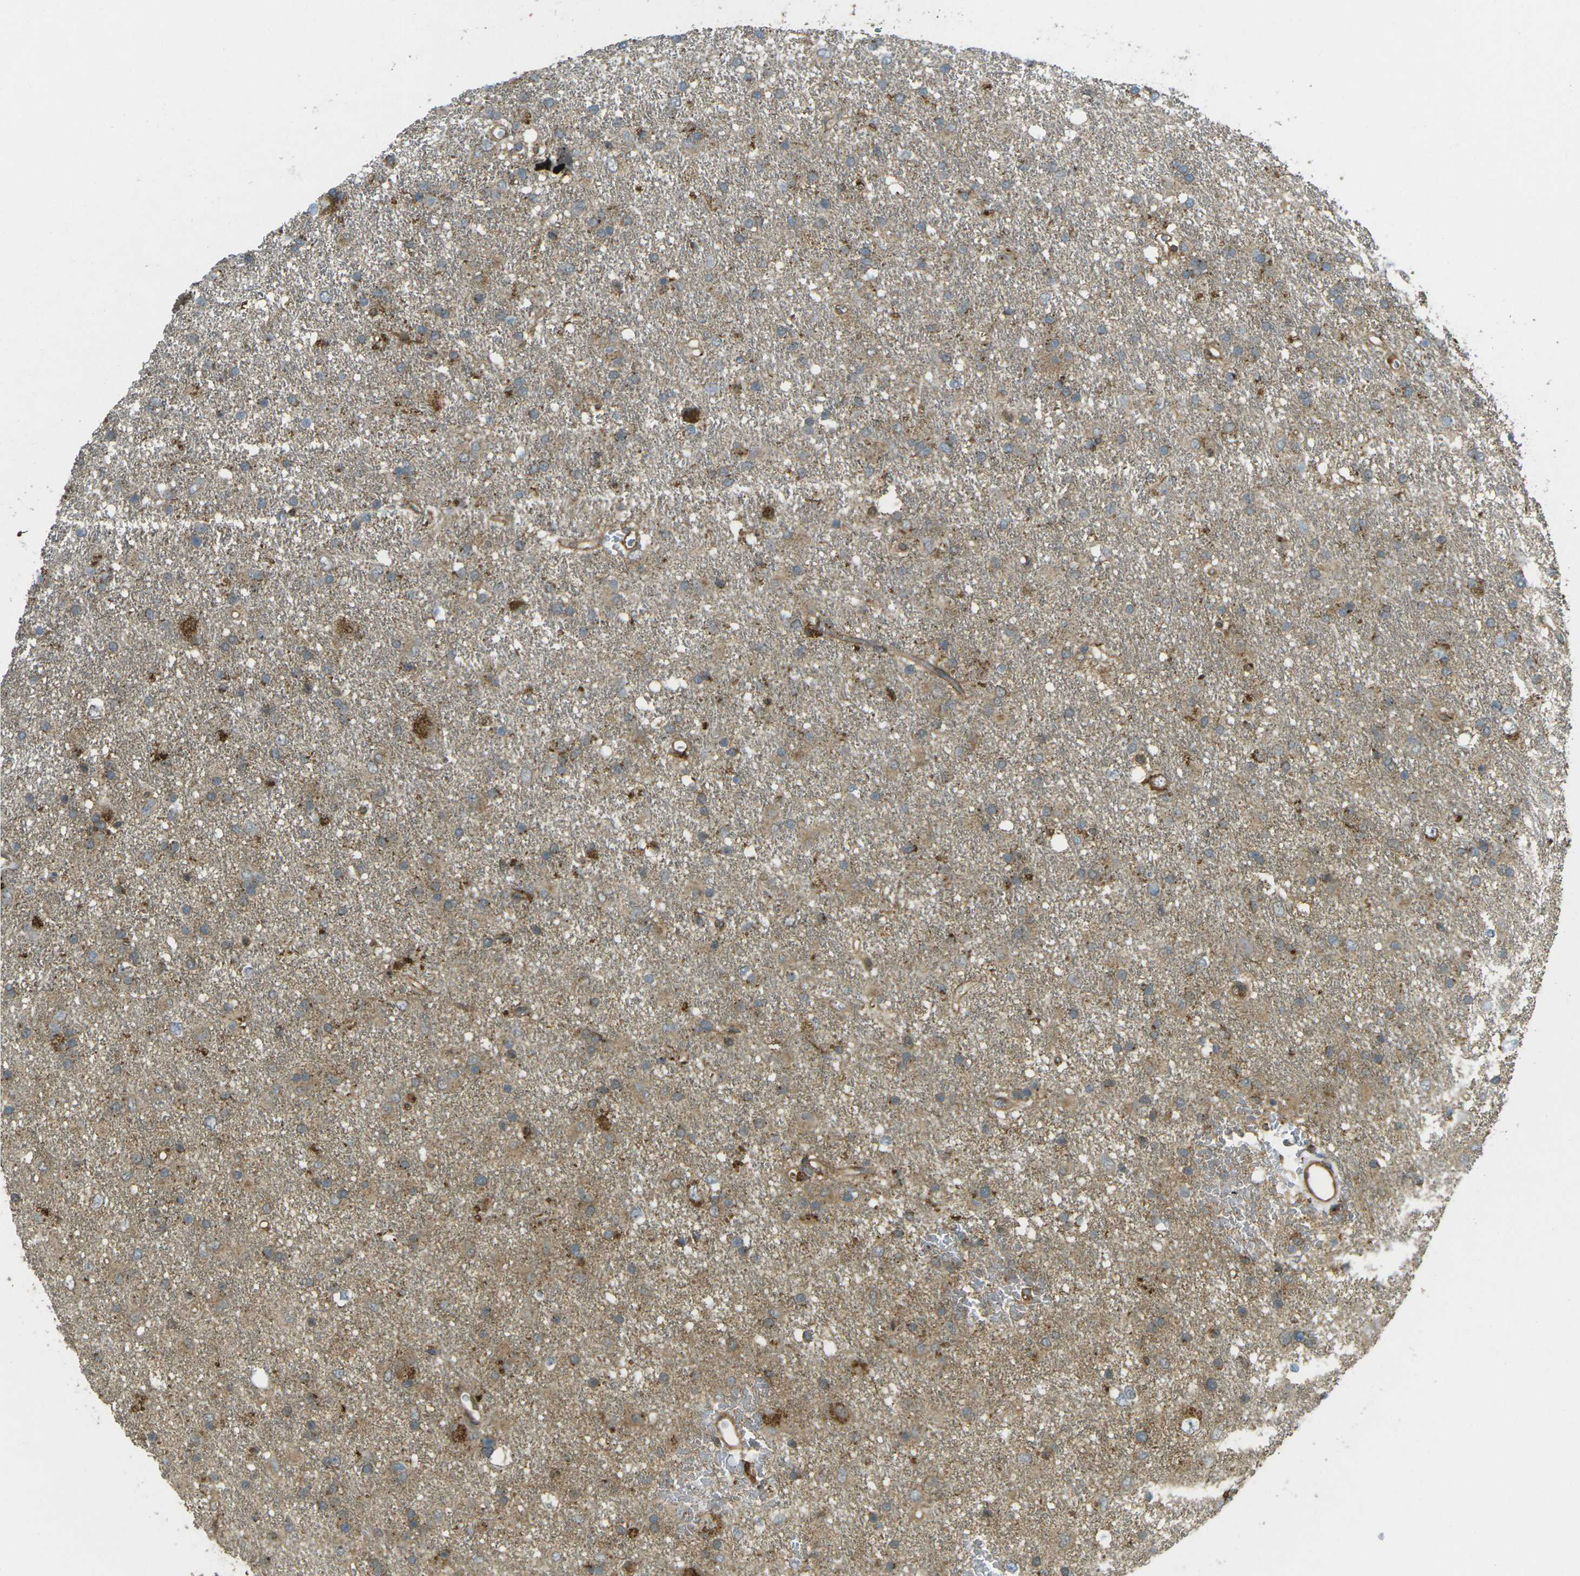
{"staining": {"intensity": "moderate", "quantity": "25%-75%", "location": "cytoplasmic/membranous"}, "tissue": "glioma", "cell_type": "Tumor cells", "image_type": "cancer", "snomed": [{"axis": "morphology", "description": "Glioma, malignant, Low grade"}, {"axis": "topography", "description": "Brain"}], "caption": "Protein expression analysis of human glioma reveals moderate cytoplasmic/membranous expression in approximately 25%-75% of tumor cells. (Brightfield microscopy of DAB IHC at high magnification).", "gene": "CHMP3", "patient": {"sex": "male", "age": 77}}